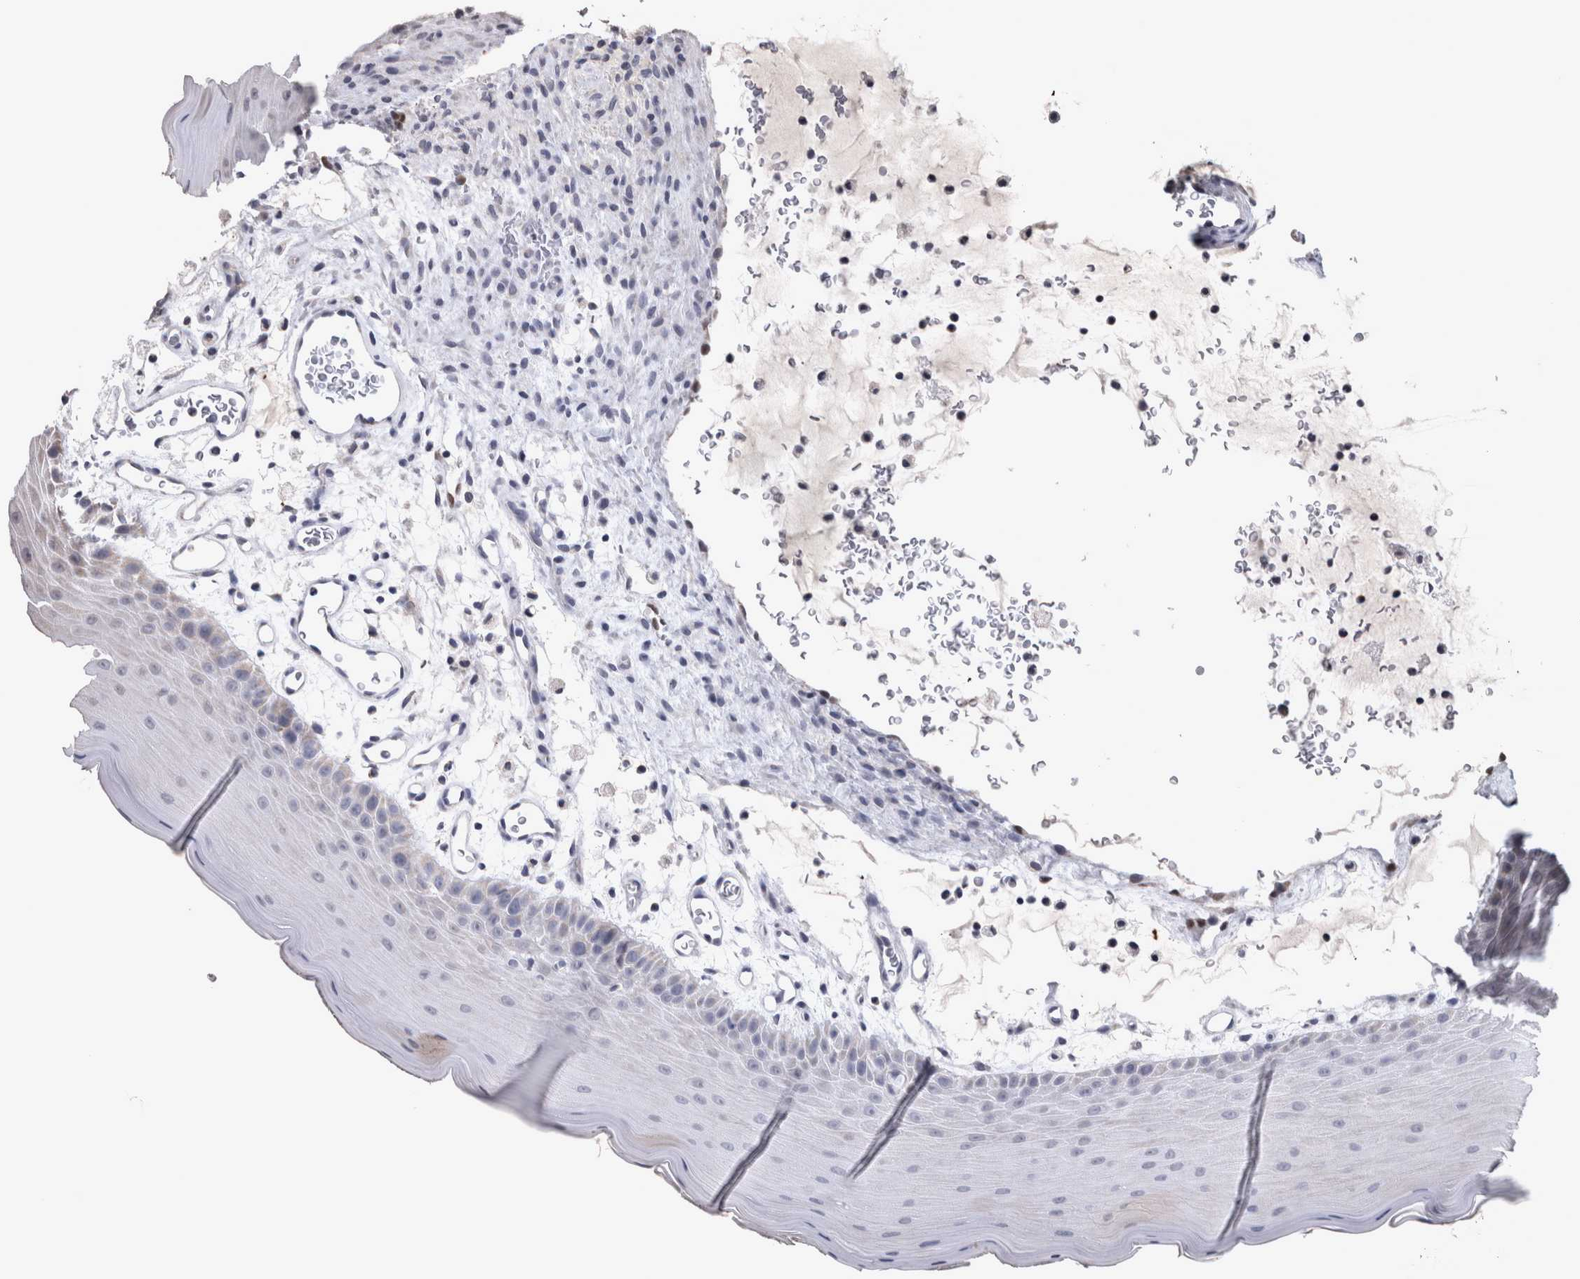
{"staining": {"intensity": "negative", "quantity": "none", "location": "none"}, "tissue": "oral mucosa", "cell_type": "Squamous epithelial cells", "image_type": "normal", "snomed": [{"axis": "morphology", "description": "Normal tissue, NOS"}, {"axis": "topography", "description": "Oral tissue"}], "caption": "High magnification brightfield microscopy of benign oral mucosa stained with DAB (brown) and counterstained with hematoxylin (blue): squamous epithelial cells show no significant staining. (DAB (3,3'-diaminobenzidine) immunohistochemistry (IHC), high magnification).", "gene": "DBT", "patient": {"sex": "male", "age": 13}}